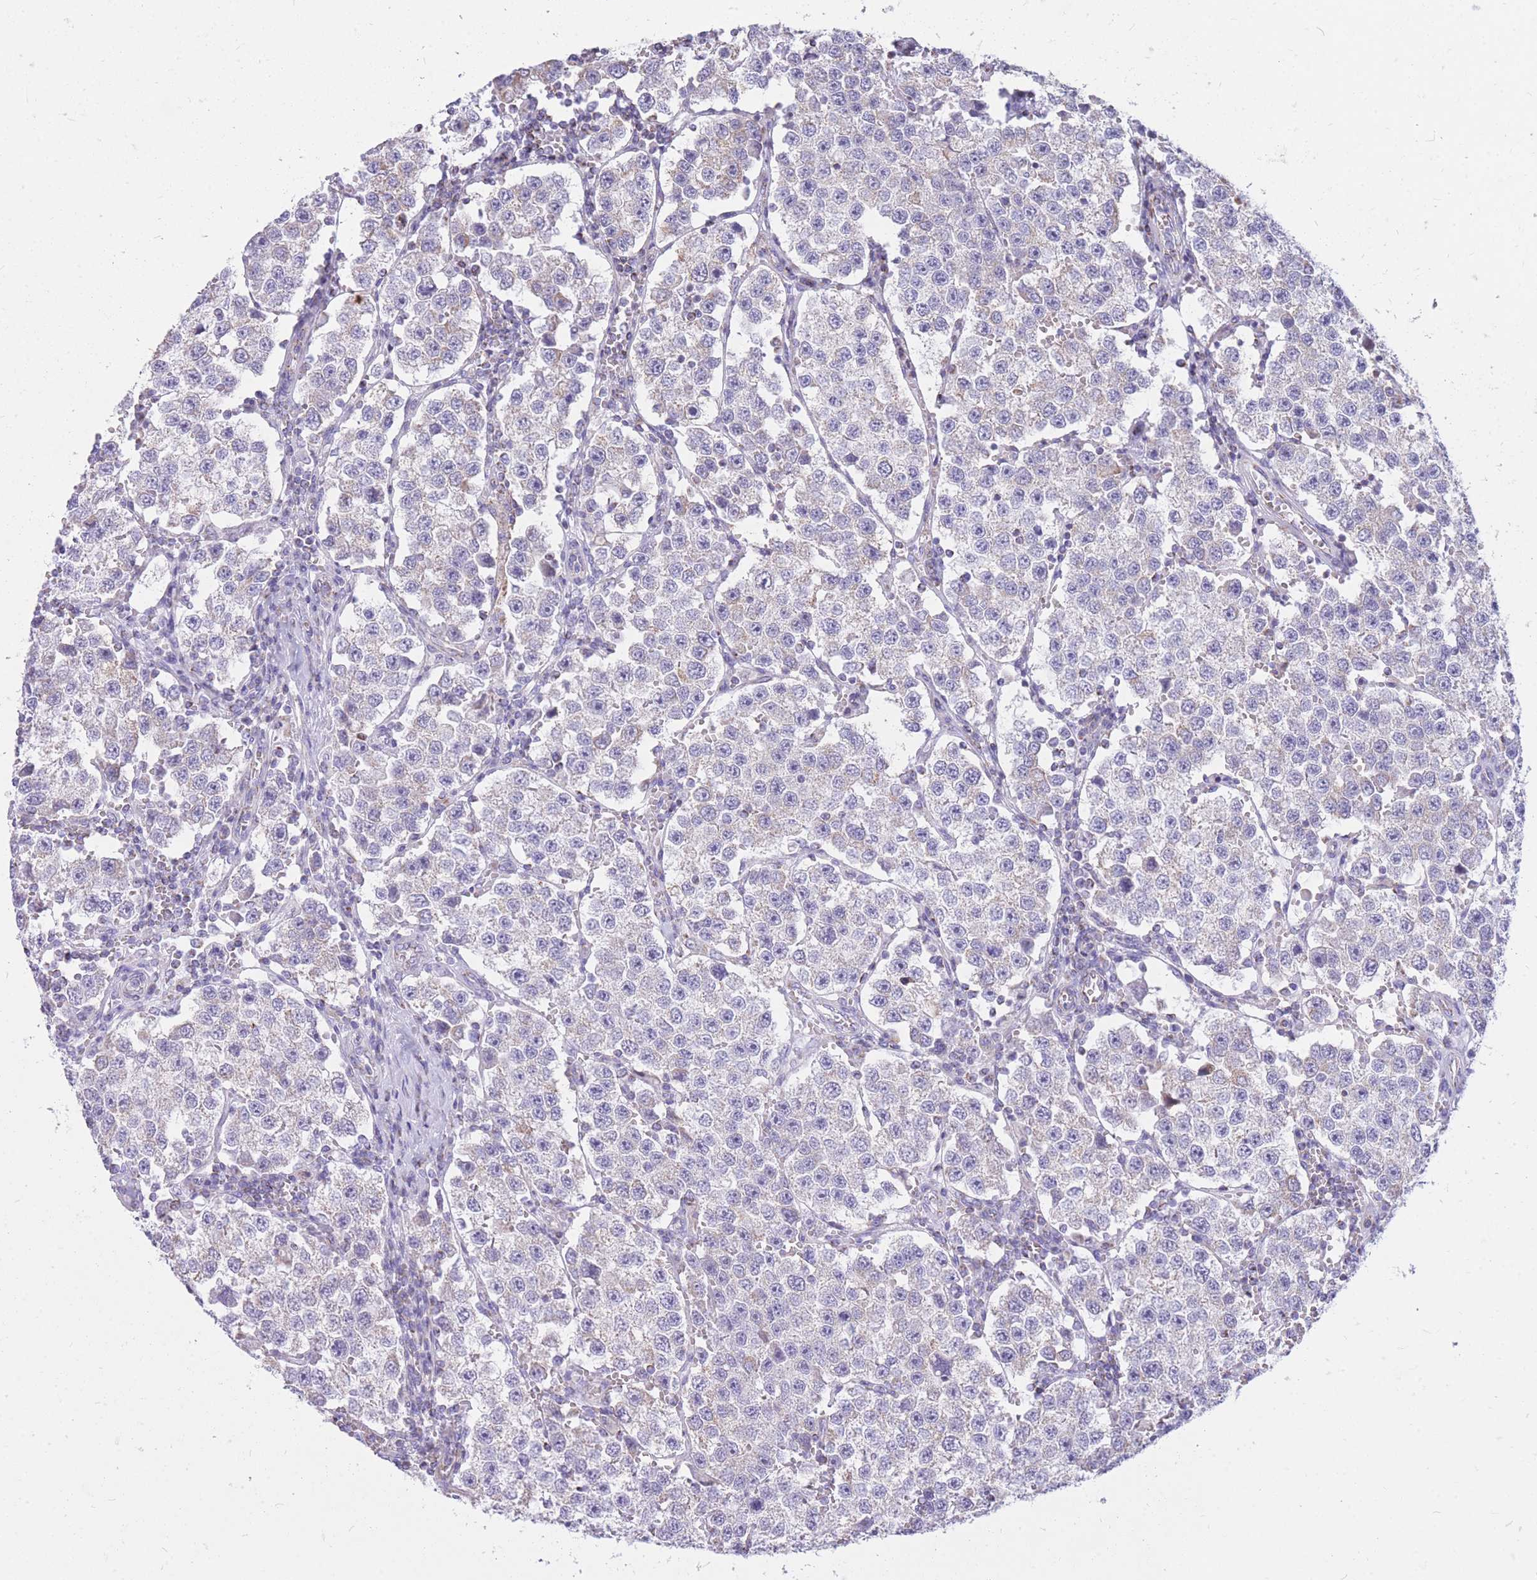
{"staining": {"intensity": "negative", "quantity": "none", "location": "none"}, "tissue": "testis cancer", "cell_type": "Tumor cells", "image_type": "cancer", "snomed": [{"axis": "morphology", "description": "Seminoma, NOS"}, {"axis": "topography", "description": "Testis"}], "caption": "Tumor cells are negative for protein expression in human testis cancer (seminoma).", "gene": "PCSK1", "patient": {"sex": "male", "age": 37}}